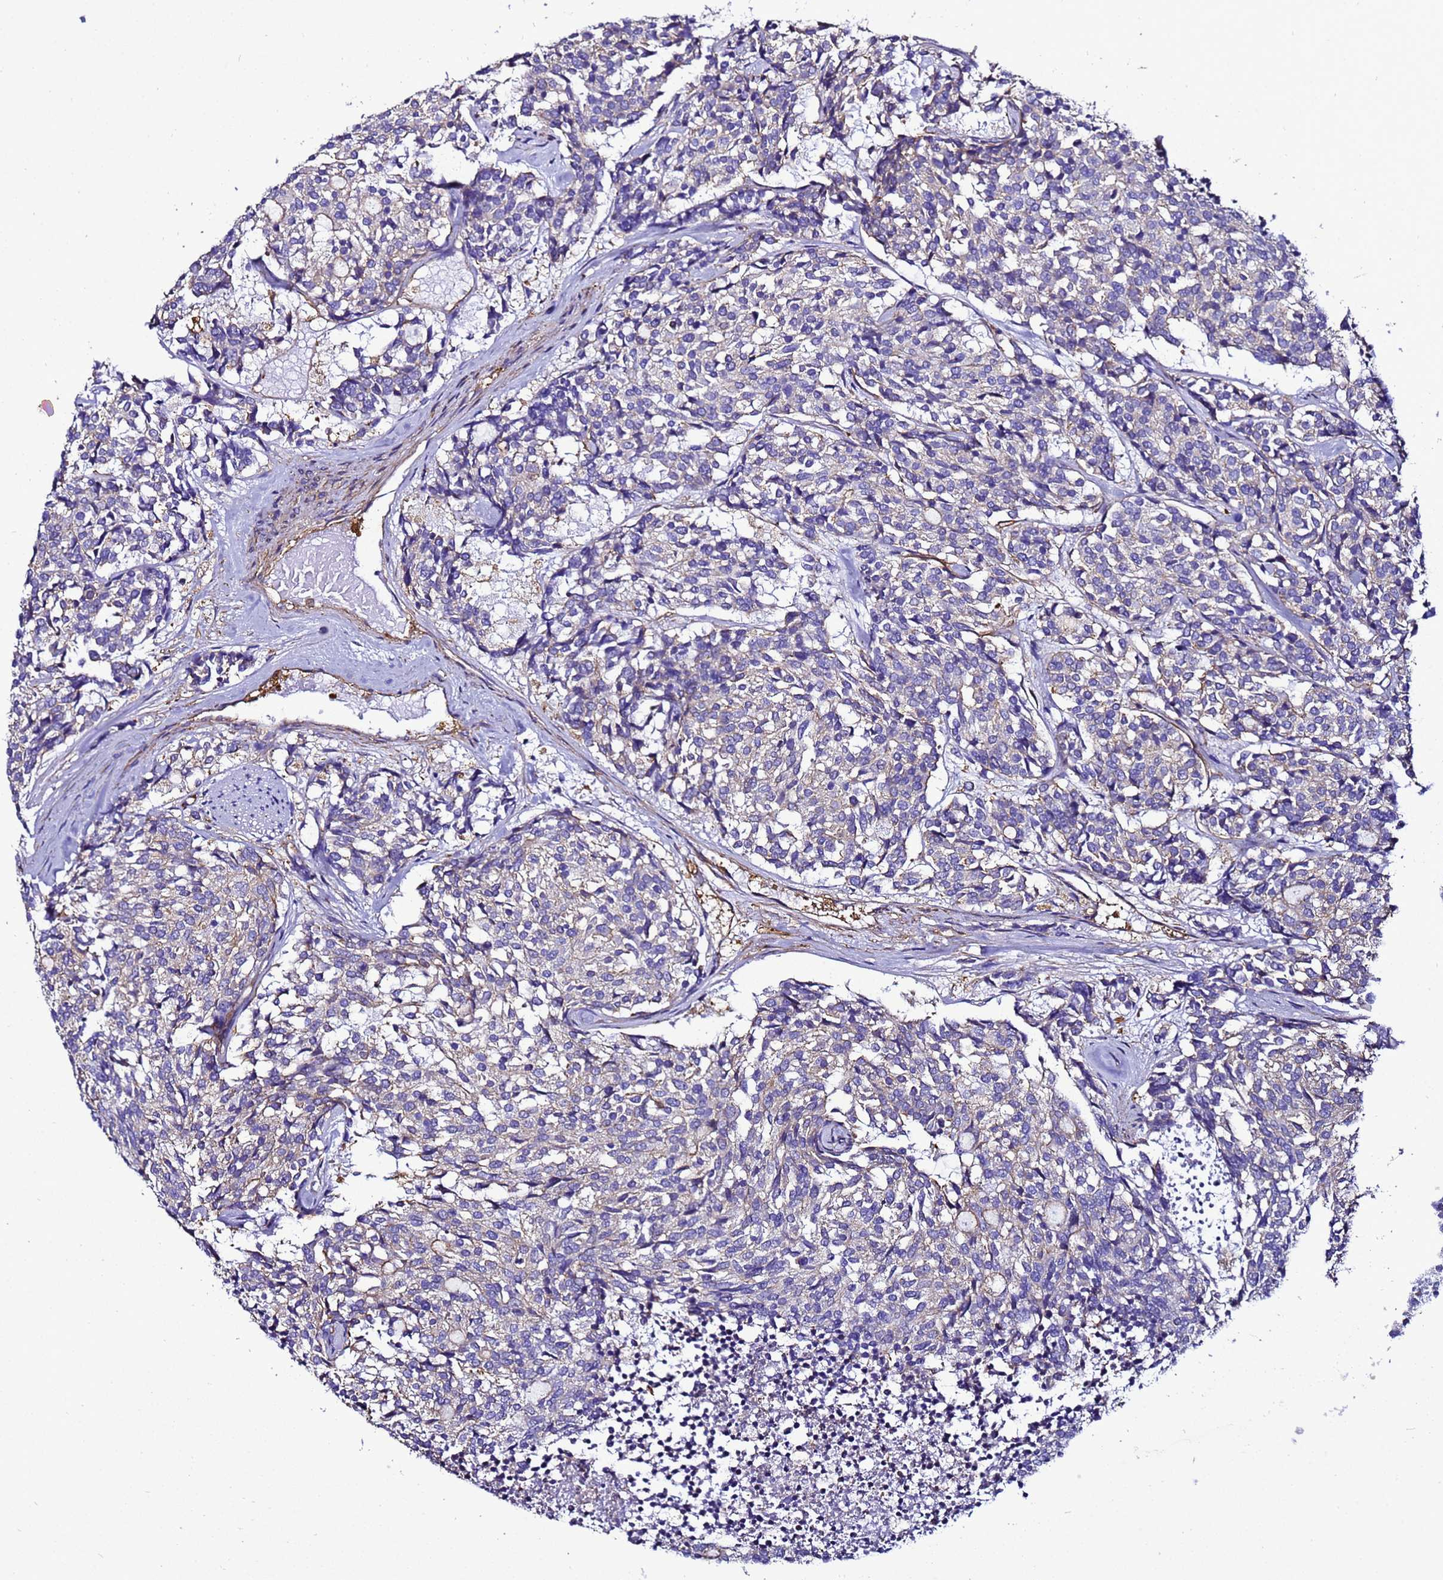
{"staining": {"intensity": "weak", "quantity": "<25%", "location": "cytoplasmic/membranous"}, "tissue": "carcinoid", "cell_type": "Tumor cells", "image_type": "cancer", "snomed": [{"axis": "morphology", "description": "Carcinoid, malignant, NOS"}, {"axis": "topography", "description": "Pancreas"}], "caption": "Tumor cells show no significant protein expression in carcinoid (malignant). (Brightfield microscopy of DAB immunohistochemistry at high magnification).", "gene": "MYL12A", "patient": {"sex": "female", "age": 54}}